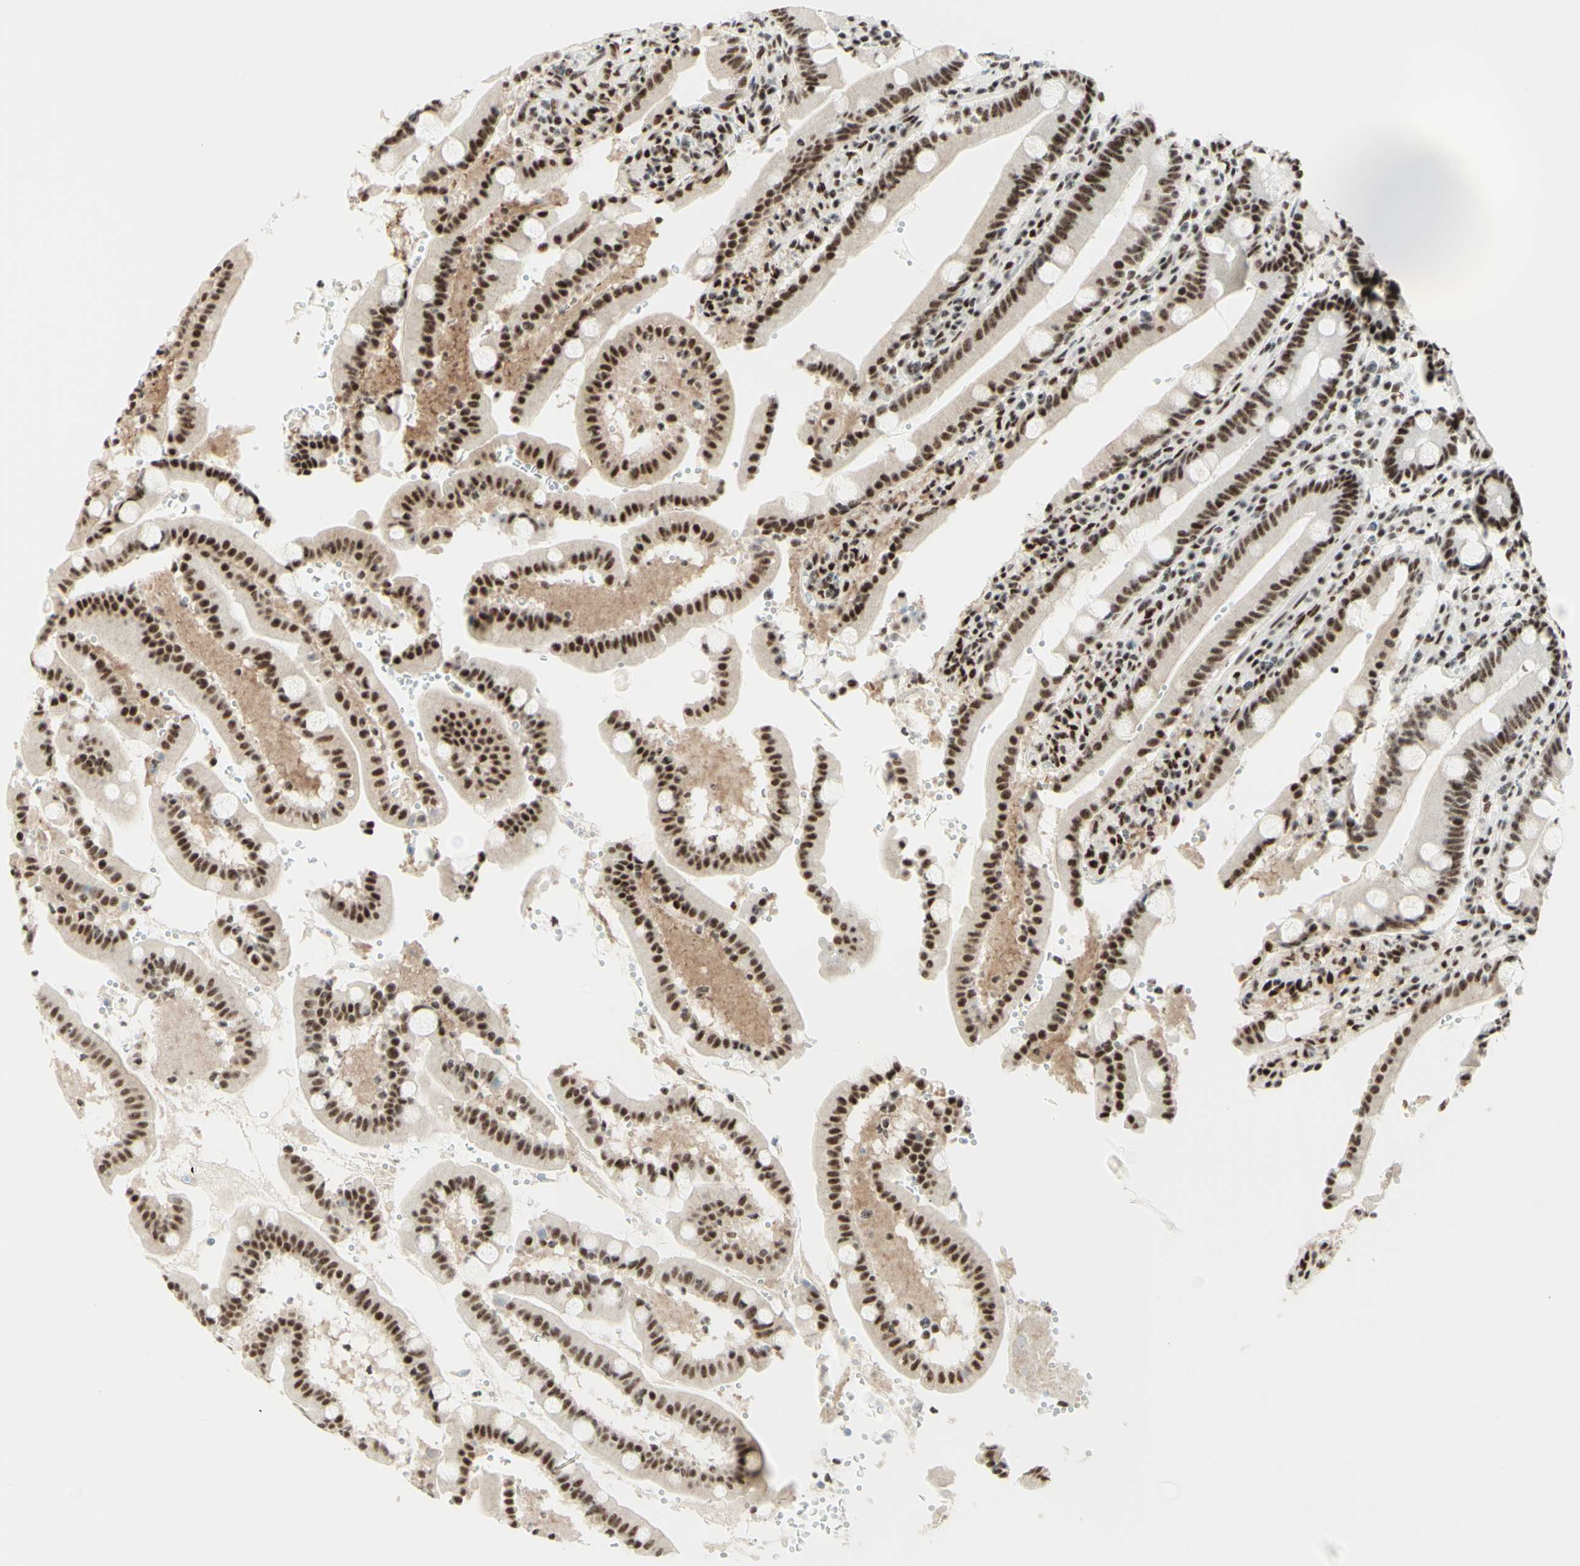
{"staining": {"intensity": "strong", "quantity": ">75%", "location": "nuclear"}, "tissue": "duodenum", "cell_type": "Glandular cells", "image_type": "normal", "snomed": [{"axis": "morphology", "description": "Normal tissue, NOS"}, {"axis": "topography", "description": "Small intestine, NOS"}], "caption": "Normal duodenum shows strong nuclear staining in approximately >75% of glandular cells, visualized by immunohistochemistry. The staining is performed using DAB brown chromogen to label protein expression. The nuclei are counter-stained blue using hematoxylin.", "gene": "WTAP", "patient": {"sex": "female", "age": 71}}